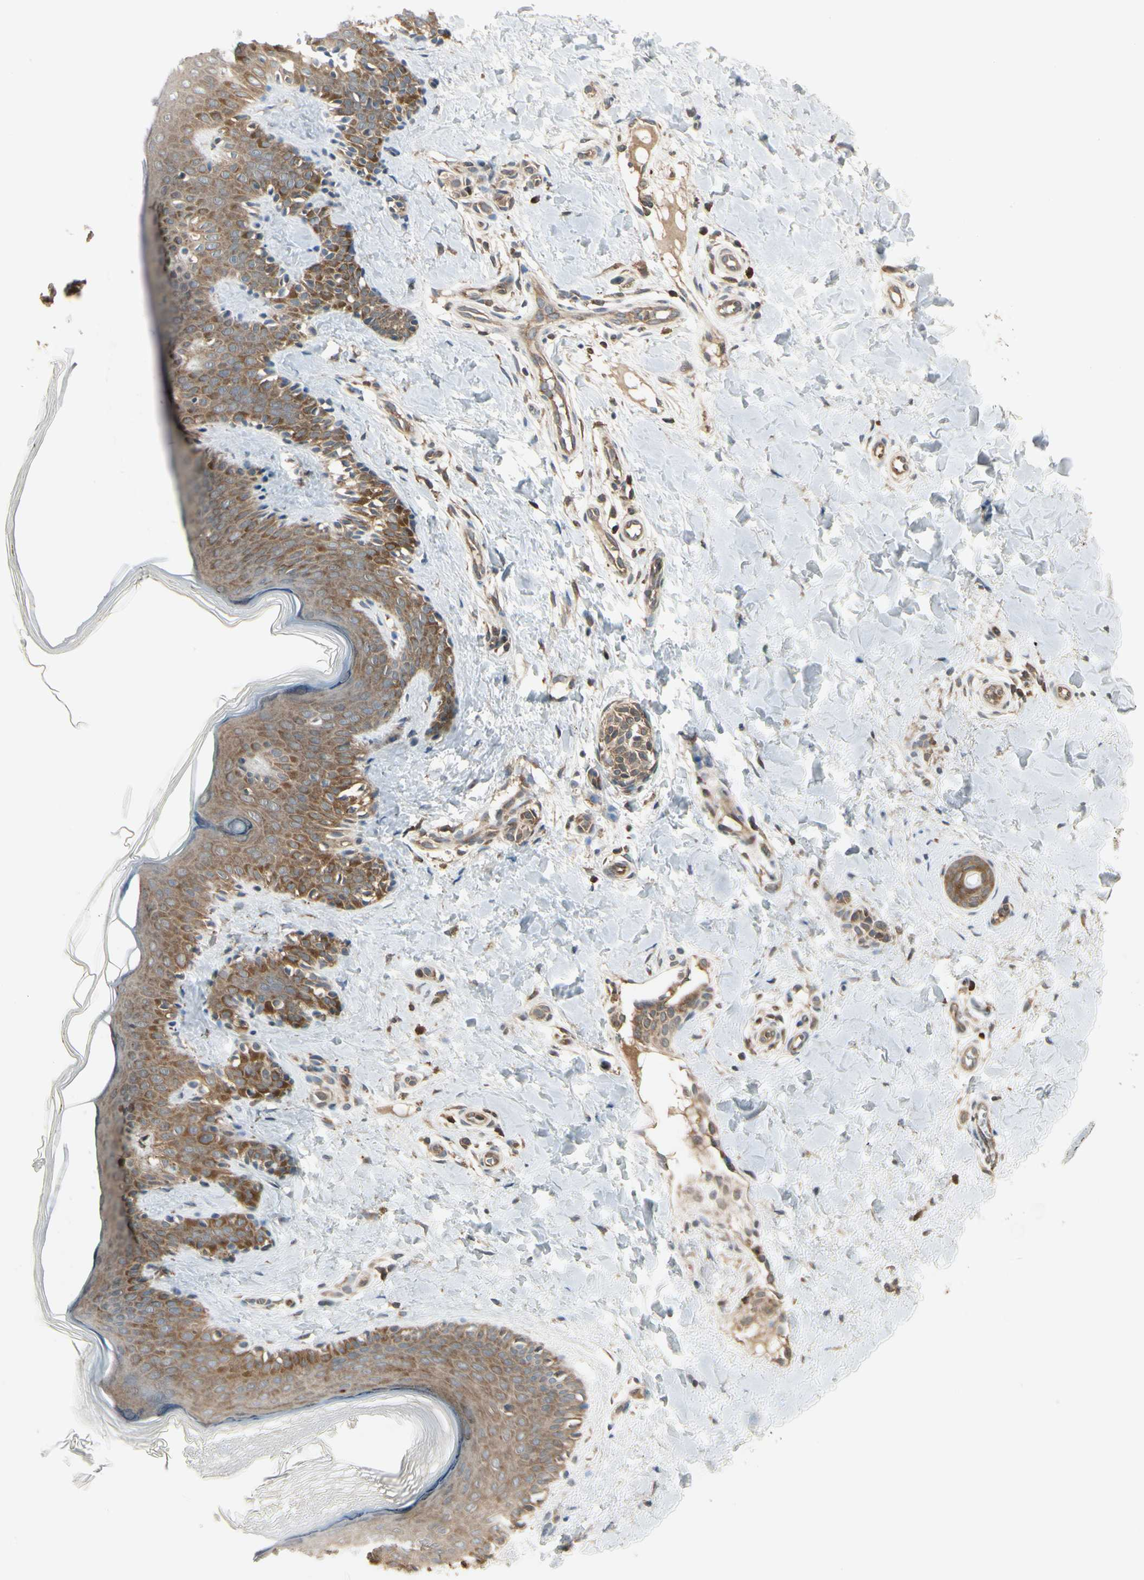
{"staining": {"intensity": "moderate", "quantity": ">75%", "location": "cytoplasmic/membranous"}, "tissue": "skin", "cell_type": "Fibroblasts", "image_type": "normal", "snomed": [{"axis": "morphology", "description": "Normal tissue, NOS"}, {"axis": "topography", "description": "Skin"}], "caption": "Skin stained with DAB immunohistochemistry reveals medium levels of moderate cytoplasmic/membranous expression in approximately >75% of fibroblasts.", "gene": "OXSR1", "patient": {"sex": "male", "age": 16}}